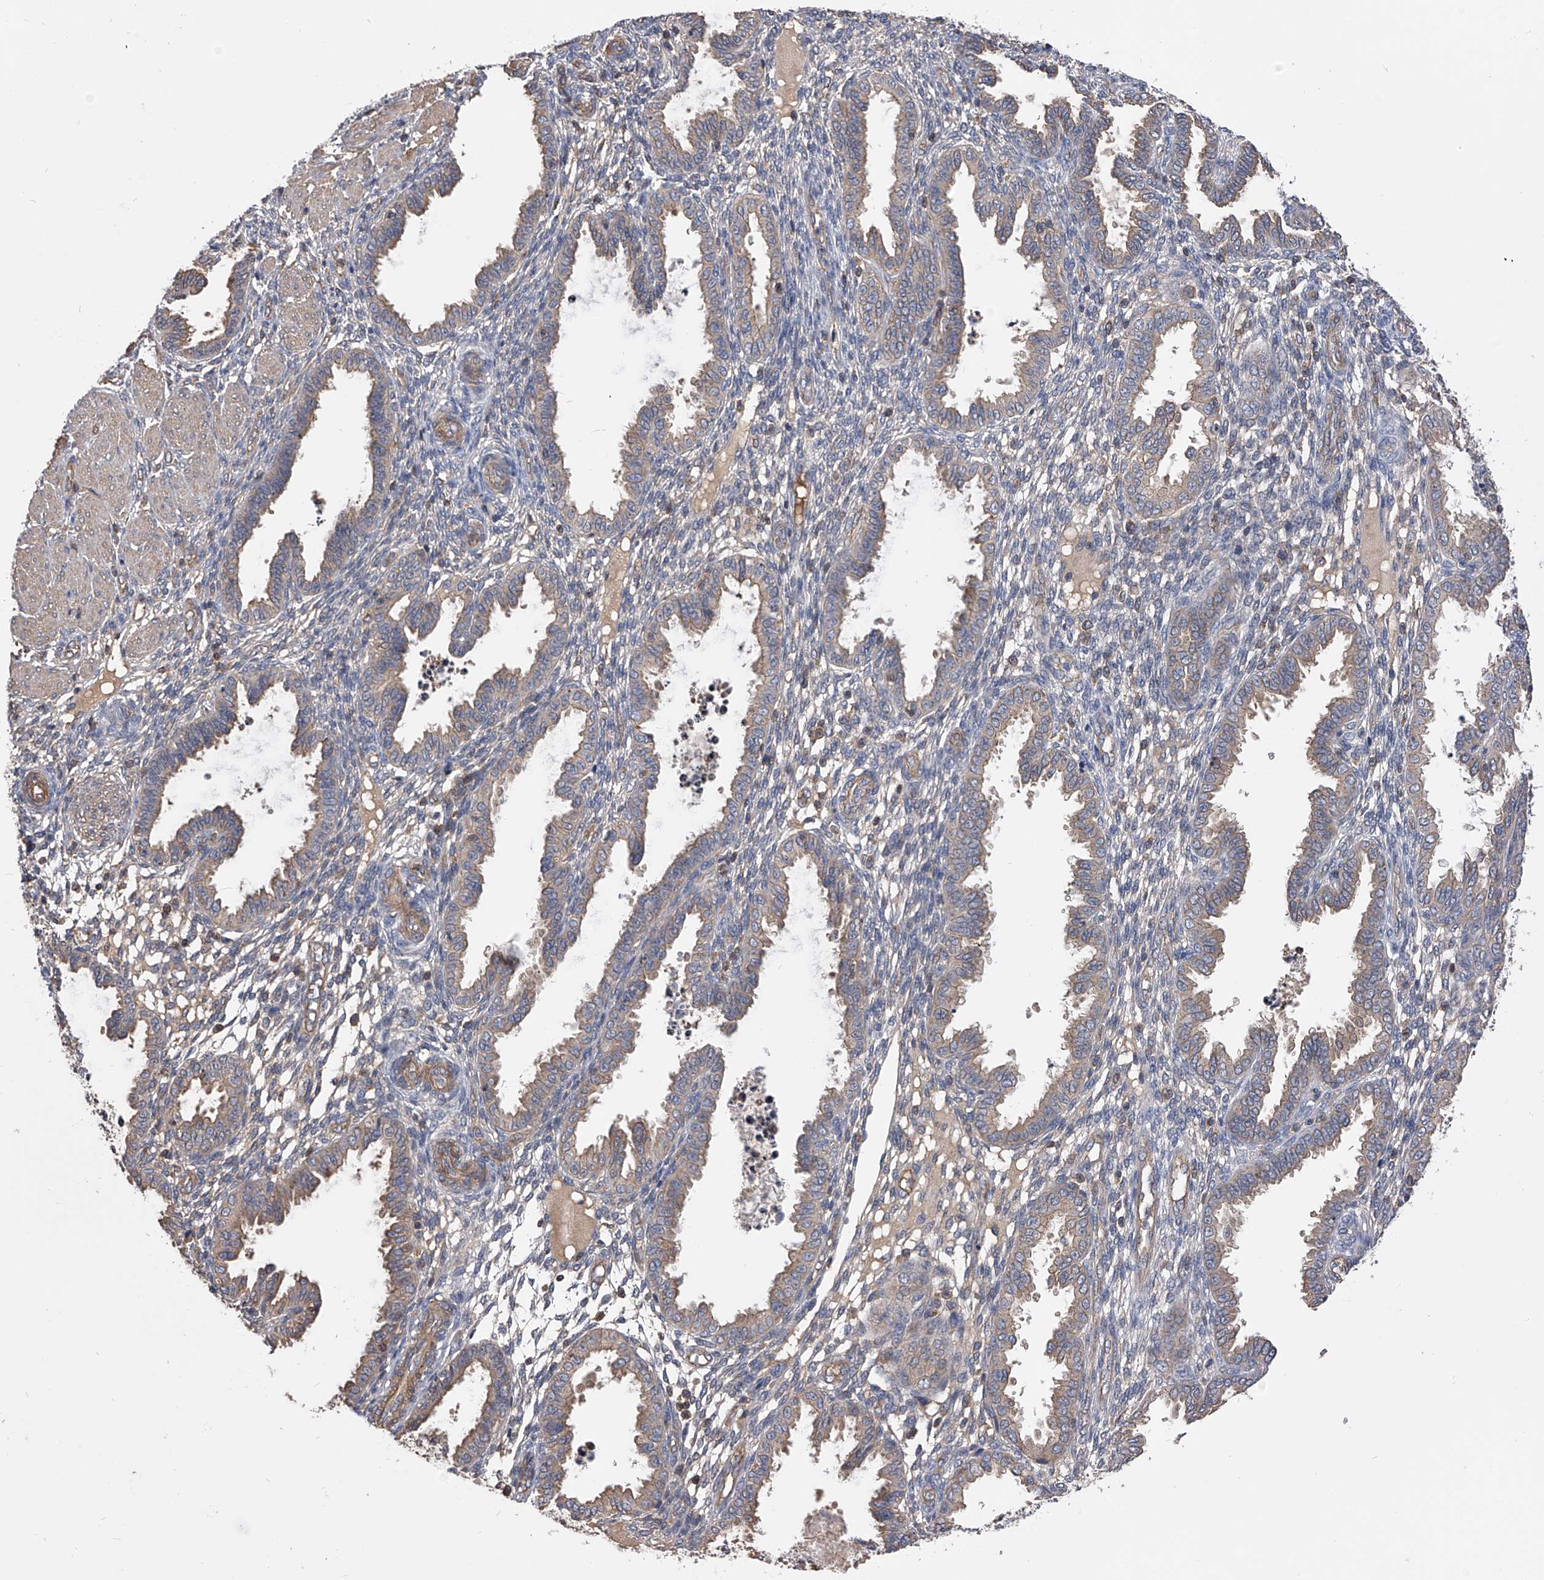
{"staining": {"intensity": "negative", "quantity": "none", "location": "none"}, "tissue": "endometrium", "cell_type": "Cells in endometrial stroma", "image_type": "normal", "snomed": [{"axis": "morphology", "description": "Normal tissue, NOS"}, {"axis": "topography", "description": "Endometrium"}], "caption": "Cells in endometrial stroma are negative for protein expression in normal human endometrium. (DAB immunohistochemistry visualized using brightfield microscopy, high magnification).", "gene": "CUL7", "patient": {"sex": "female", "age": 33}}